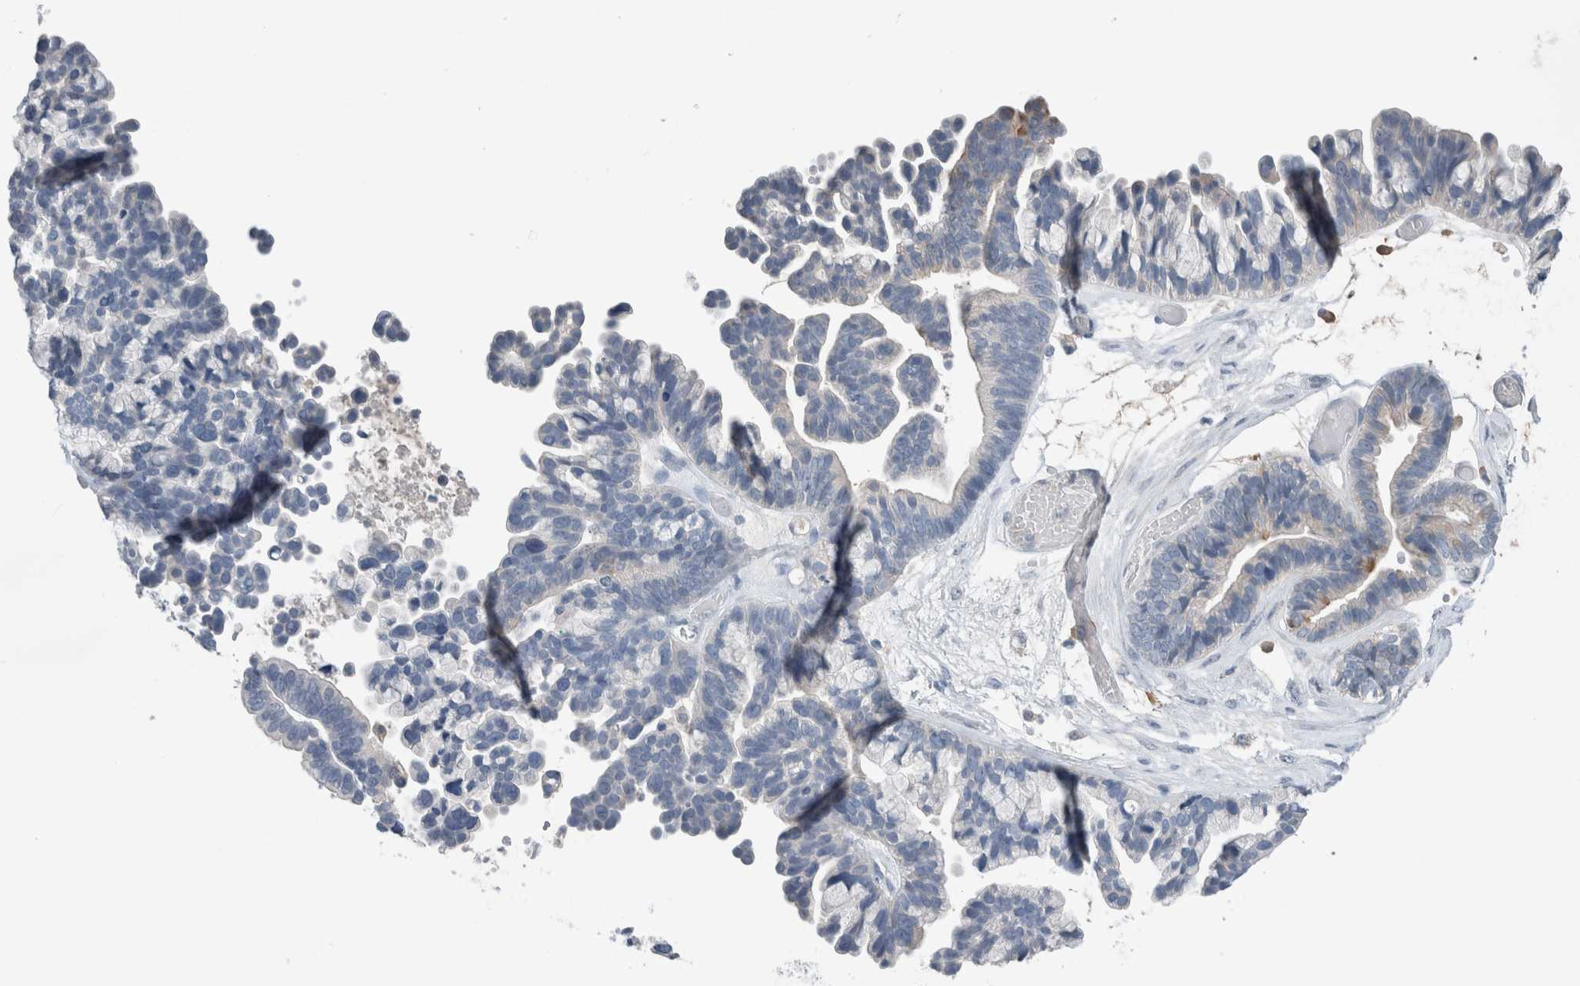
{"staining": {"intensity": "negative", "quantity": "none", "location": "none"}, "tissue": "ovarian cancer", "cell_type": "Tumor cells", "image_type": "cancer", "snomed": [{"axis": "morphology", "description": "Cystadenocarcinoma, serous, NOS"}, {"axis": "topography", "description": "Ovary"}], "caption": "This is an immunohistochemistry (IHC) micrograph of human ovarian cancer. There is no expression in tumor cells.", "gene": "DUOX1", "patient": {"sex": "female", "age": 56}}